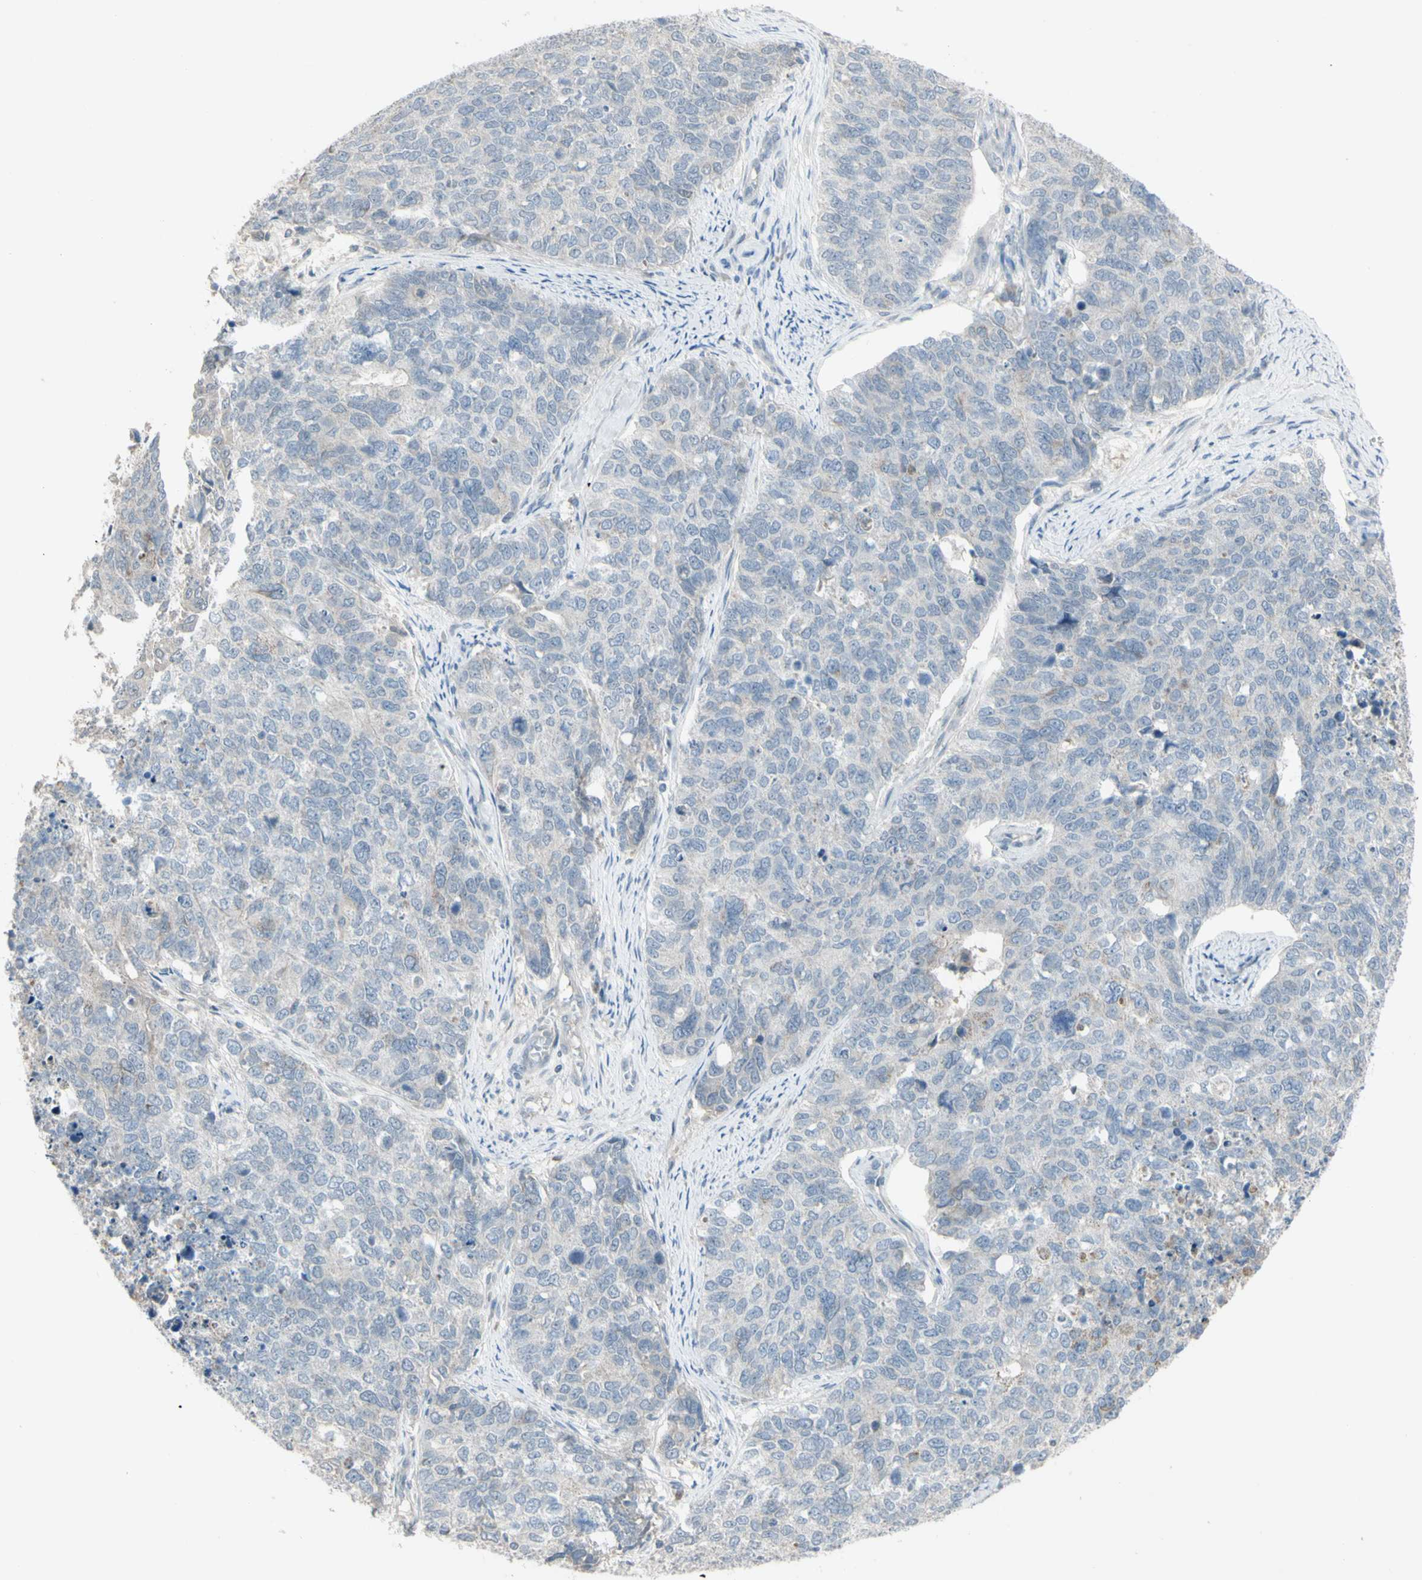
{"staining": {"intensity": "negative", "quantity": "none", "location": "none"}, "tissue": "cervical cancer", "cell_type": "Tumor cells", "image_type": "cancer", "snomed": [{"axis": "morphology", "description": "Squamous cell carcinoma, NOS"}, {"axis": "topography", "description": "Cervix"}], "caption": "Micrograph shows no significant protein expression in tumor cells of cervical squamous cell carcinoma.", "gene": "PIAS4", "patient": {"sex": "female", "age": 63}}